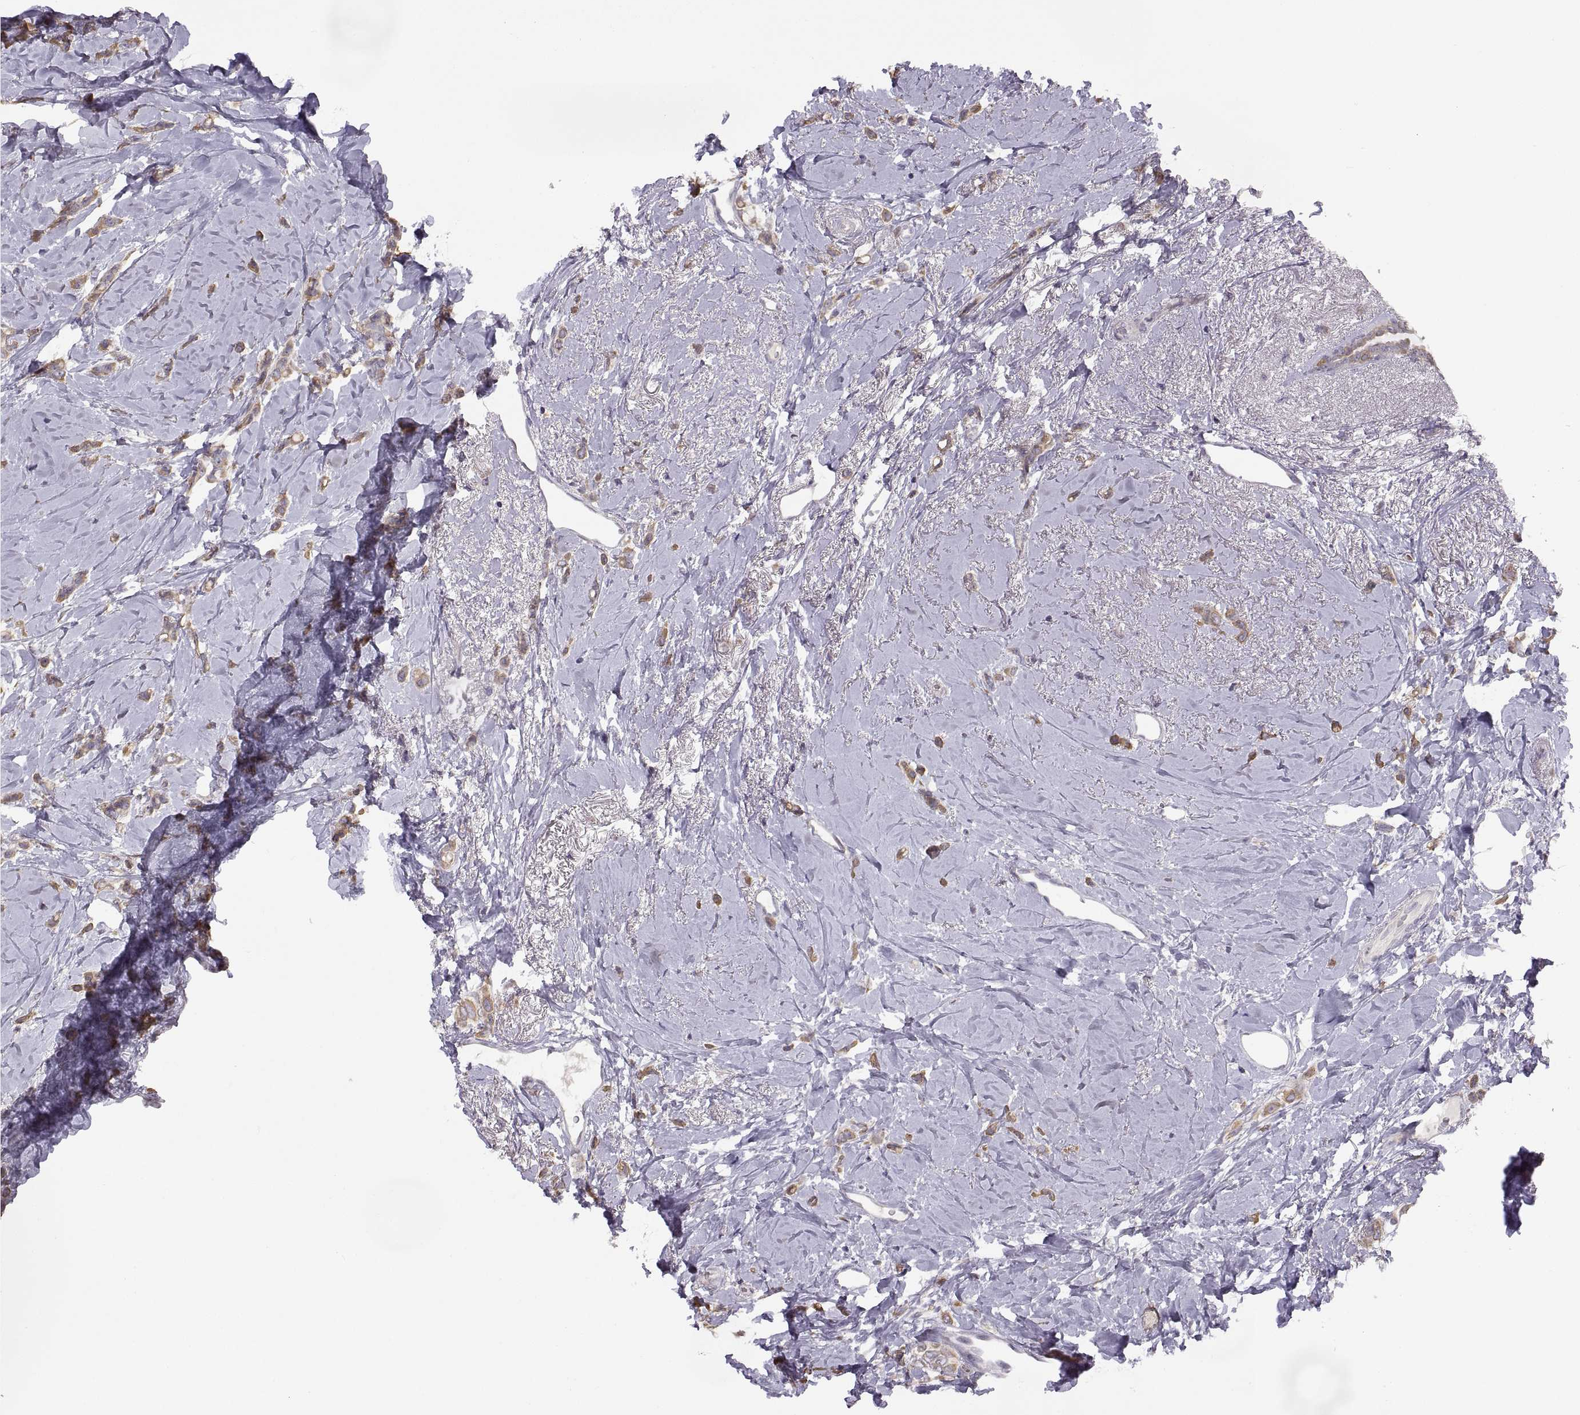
{"staining": {"intensity": "moderate", "quantity": ">75%", "location": "cytoplasmic/membranous"}, "tissue": "breast cancer", "cell_type": "Tumor cells", "image_type": "cancer", "snomed": [{"axis": "morphology", "description": "Lobular carcinoma"}, {"axis": "topography", "description": "Breast"}], "caption": "Immunohistochemistry (IHC) (DAB) staining of human lobular carcinoma (breast) demonstrates moderate cytoplasmic/membranous protein staining in approximately >75% of tumor cells. Using DAB (3,3'-diaminobenzidine) (brown) and hematoxylin (blue) stains, captured at high magnification using brightfield microscopy.", "gene": "ACSBG2", "patient": {"sex": "female", "age": 66}}